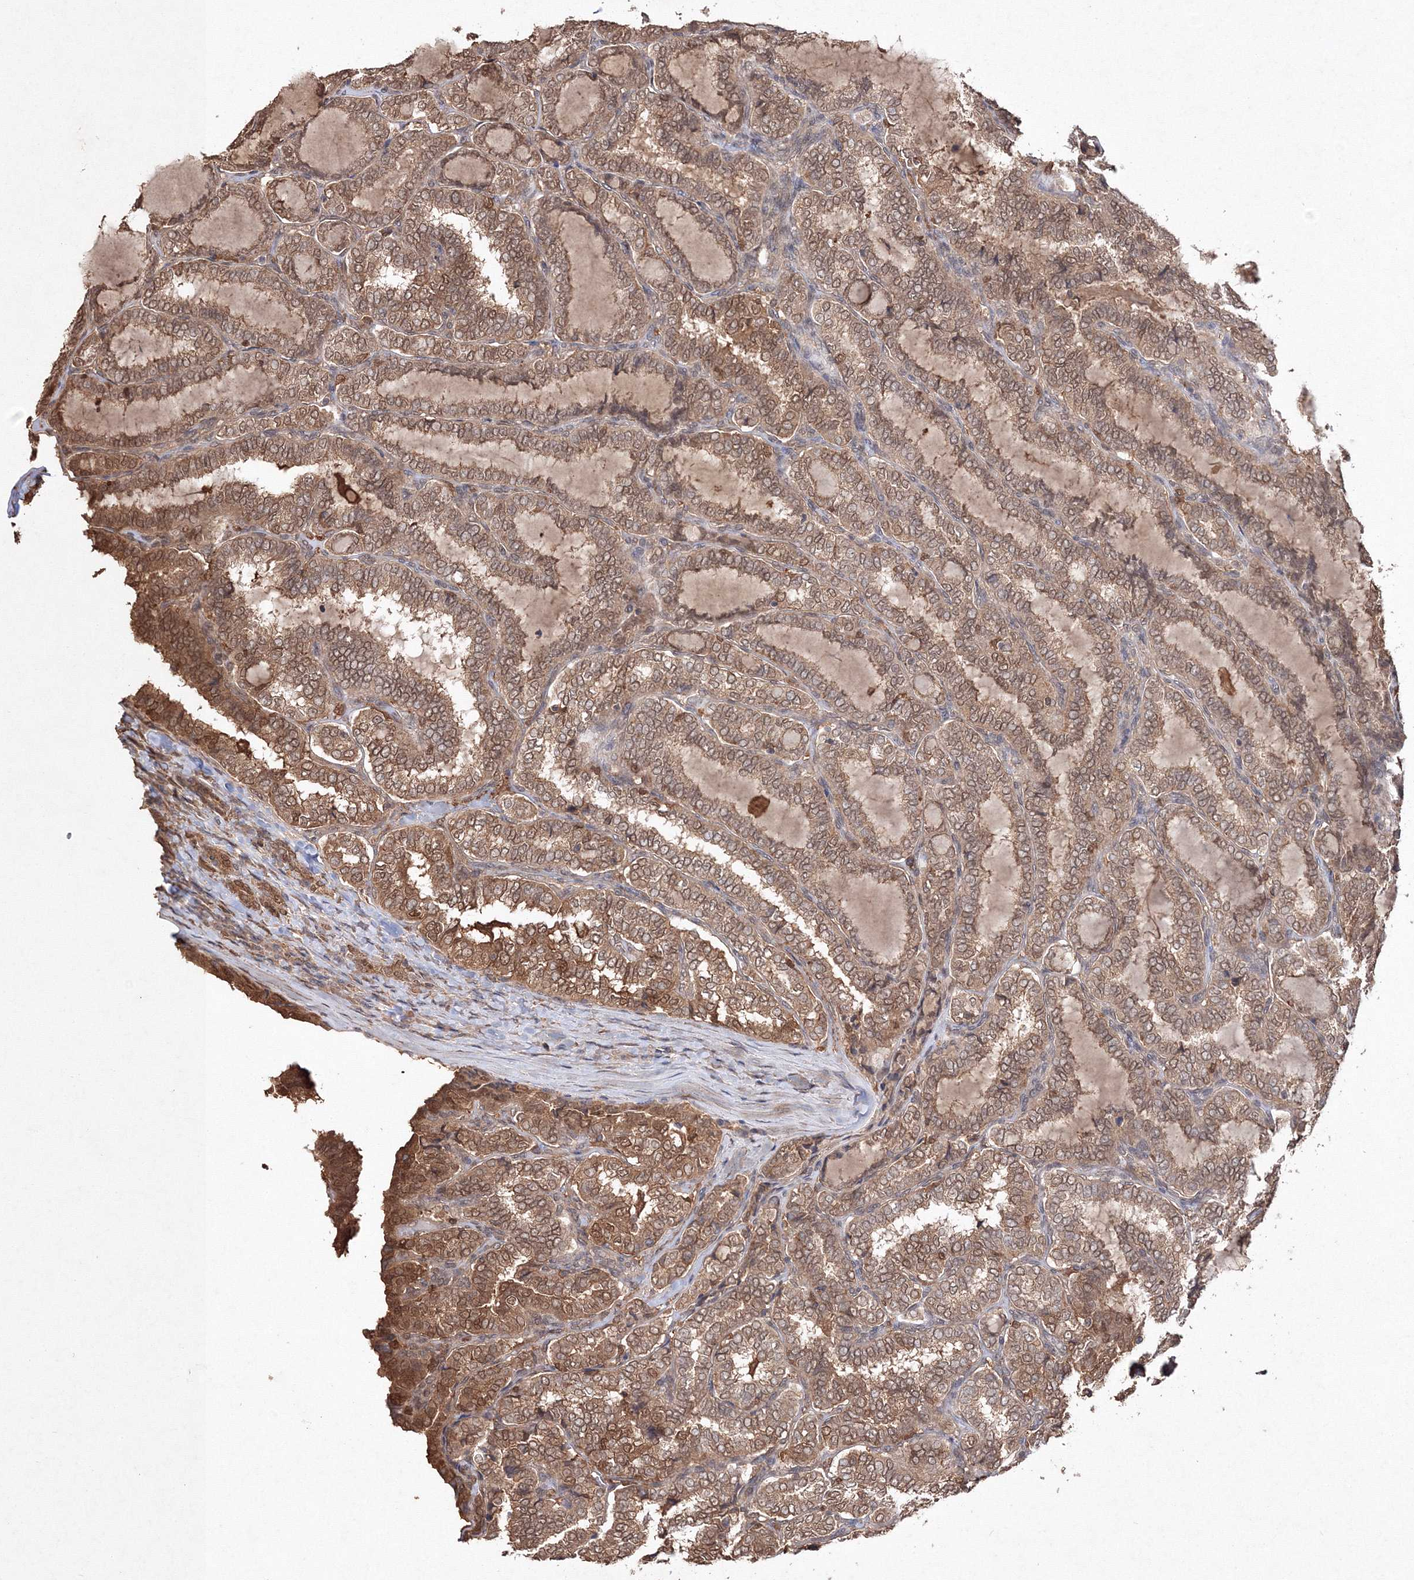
{"staining": {"intensity": "moderate", "quantity": ">75%", "location": "cytoplasmic/membranous,nuclear"}, "tissue": "thyroid cancer", "cell_type": "Tumor cells", "image_type": "cancer", "snomed": [{"axis": "morphology", "description": "Normal tissue, NOS"}, {"axis": "morphology", "description": "Papillary adenocarcinoma, NOS"}, {"axis": "topography", "description": "Thyroid gland"}], "caption": "A brown stain labels moderate cytoplasmic/membranous and nuclear staining of a protein in thyroid cancer tumor cells. The protein is shown in brown color, while the nuclei are stained blue.", "gene": "S100A11", "patient": {"sex": "female", "age": 30}}